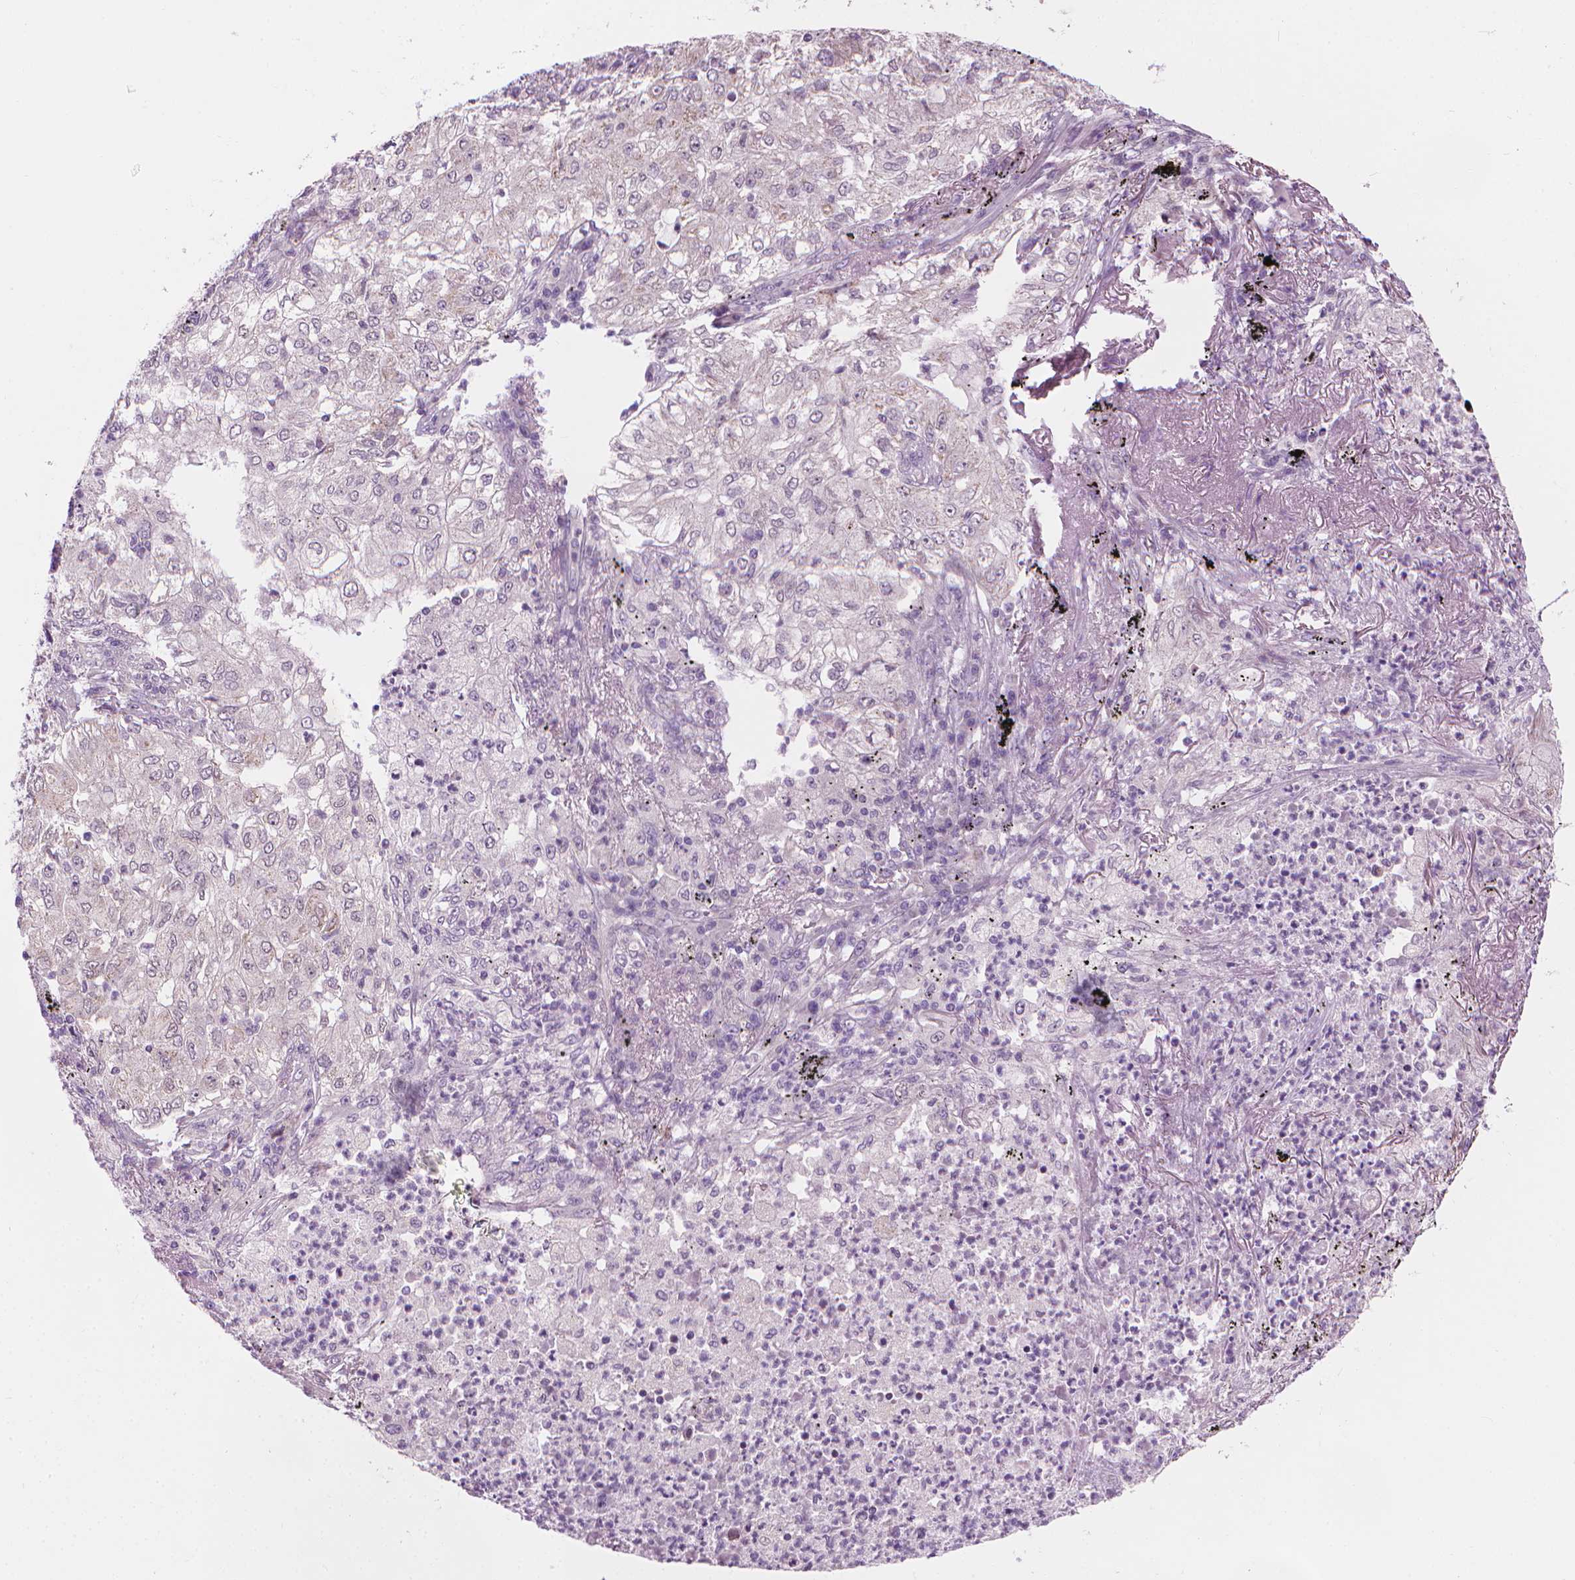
{"staining": {"intensity": "negative", "quantity": "none", "location": "none"}, "tissue": "lung cancer", "cell_type": "Tumor cells", "image_type": "cancer", "snomed": [{"axis": "morphology", "description": "Adenocarcinoma, NOS"}, {"axis": "topography", "description": "Lung"}], "caption": "Adenocarcinoma (lung) was stained to show a protein in brown. There is no significant positivity in tumor cells.", "gene": "CFAP126", "patient": {"sex": "female", "age": 73}}